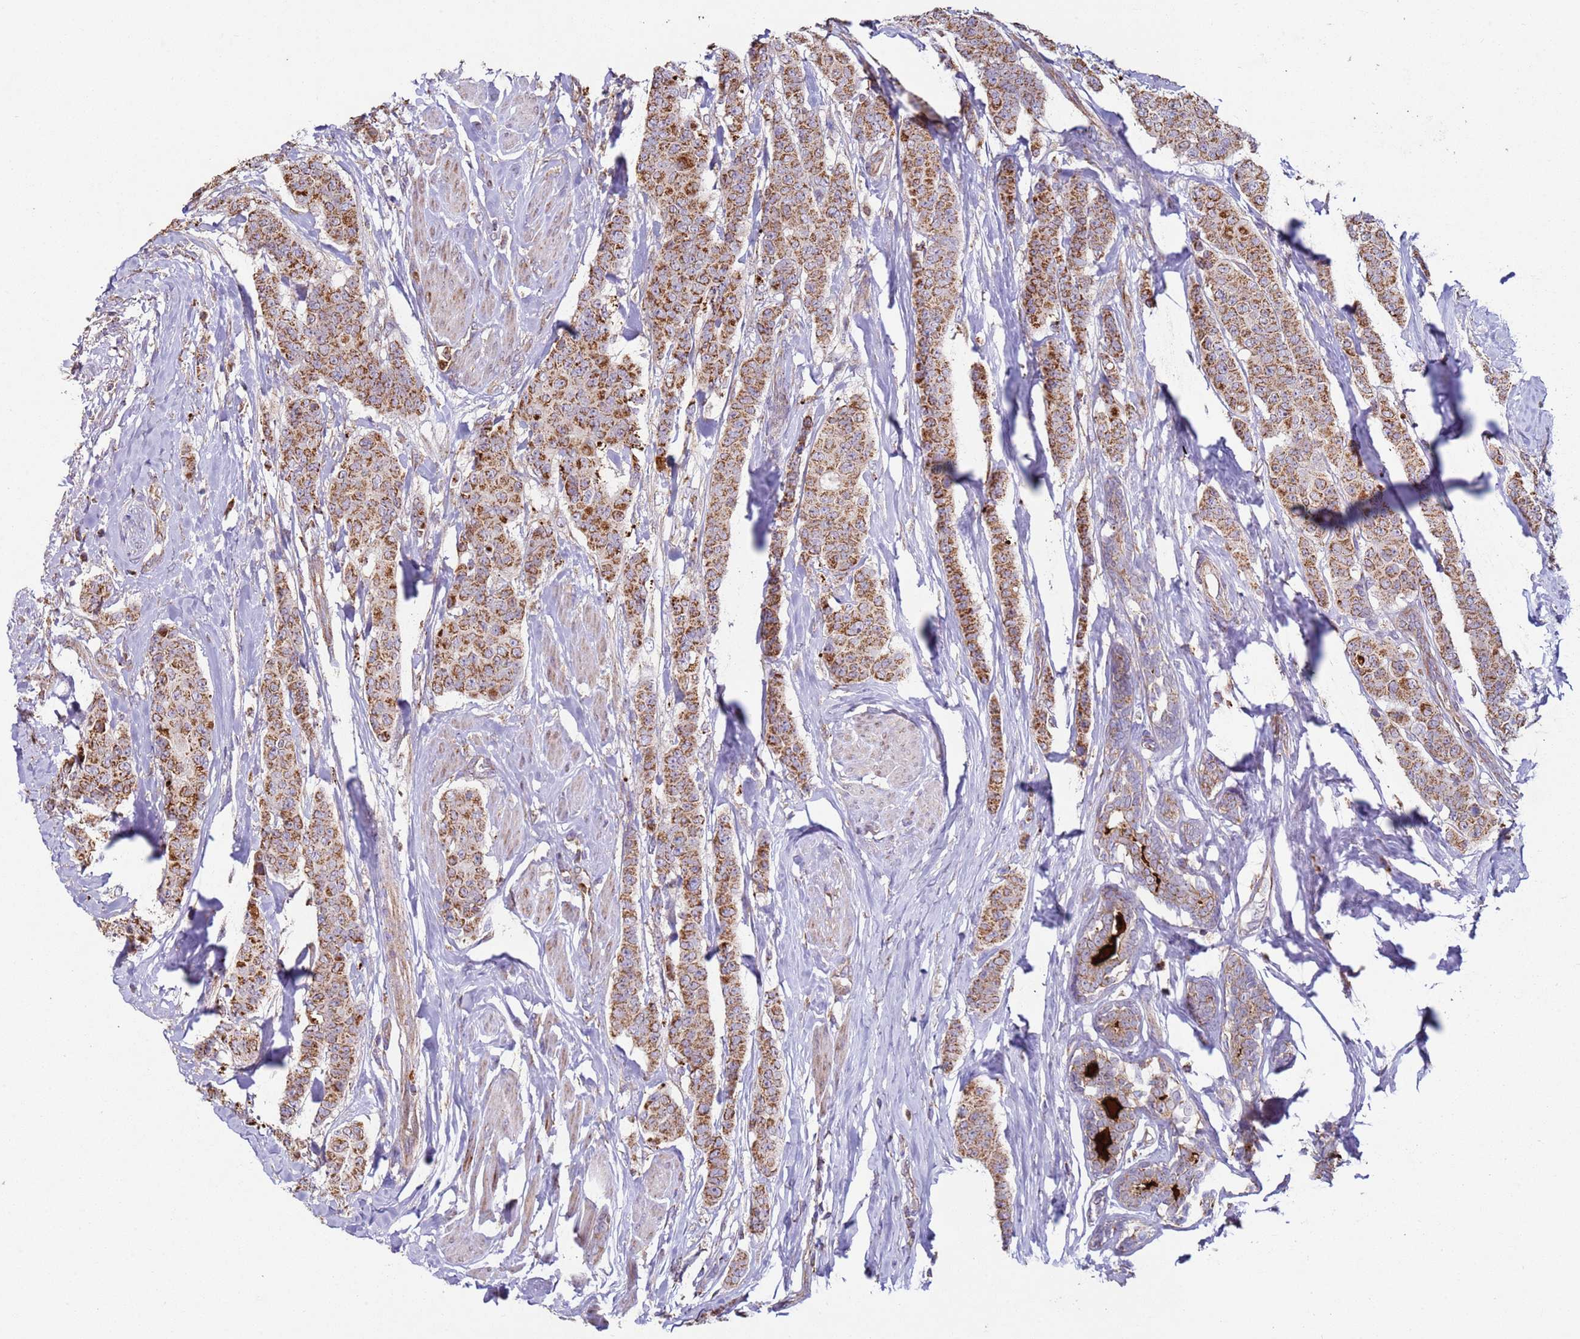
{"staining": {"intensity": "moderate", "quantity": ">75%", "location": "cytoplasmic/membranous"}, "tissue": "breast cancer", "cell_type": "Tumor cells", "image_type": "cancer", "snomed": [{"axis": "morphology", "description": "Duct carcinoma"}, {"axis": "topography", "description": "Breast"}], "caption": "This image demonstrates immunohistochemistry (IHC) staining of breast cancer (infiltrating ductal carcinoma), with medium moderate cytoplasmic/membranous staining in approximately >75% of tumor cells.", "gene": "FBXO33", "patient": {"sex": "female", "age": 40}}